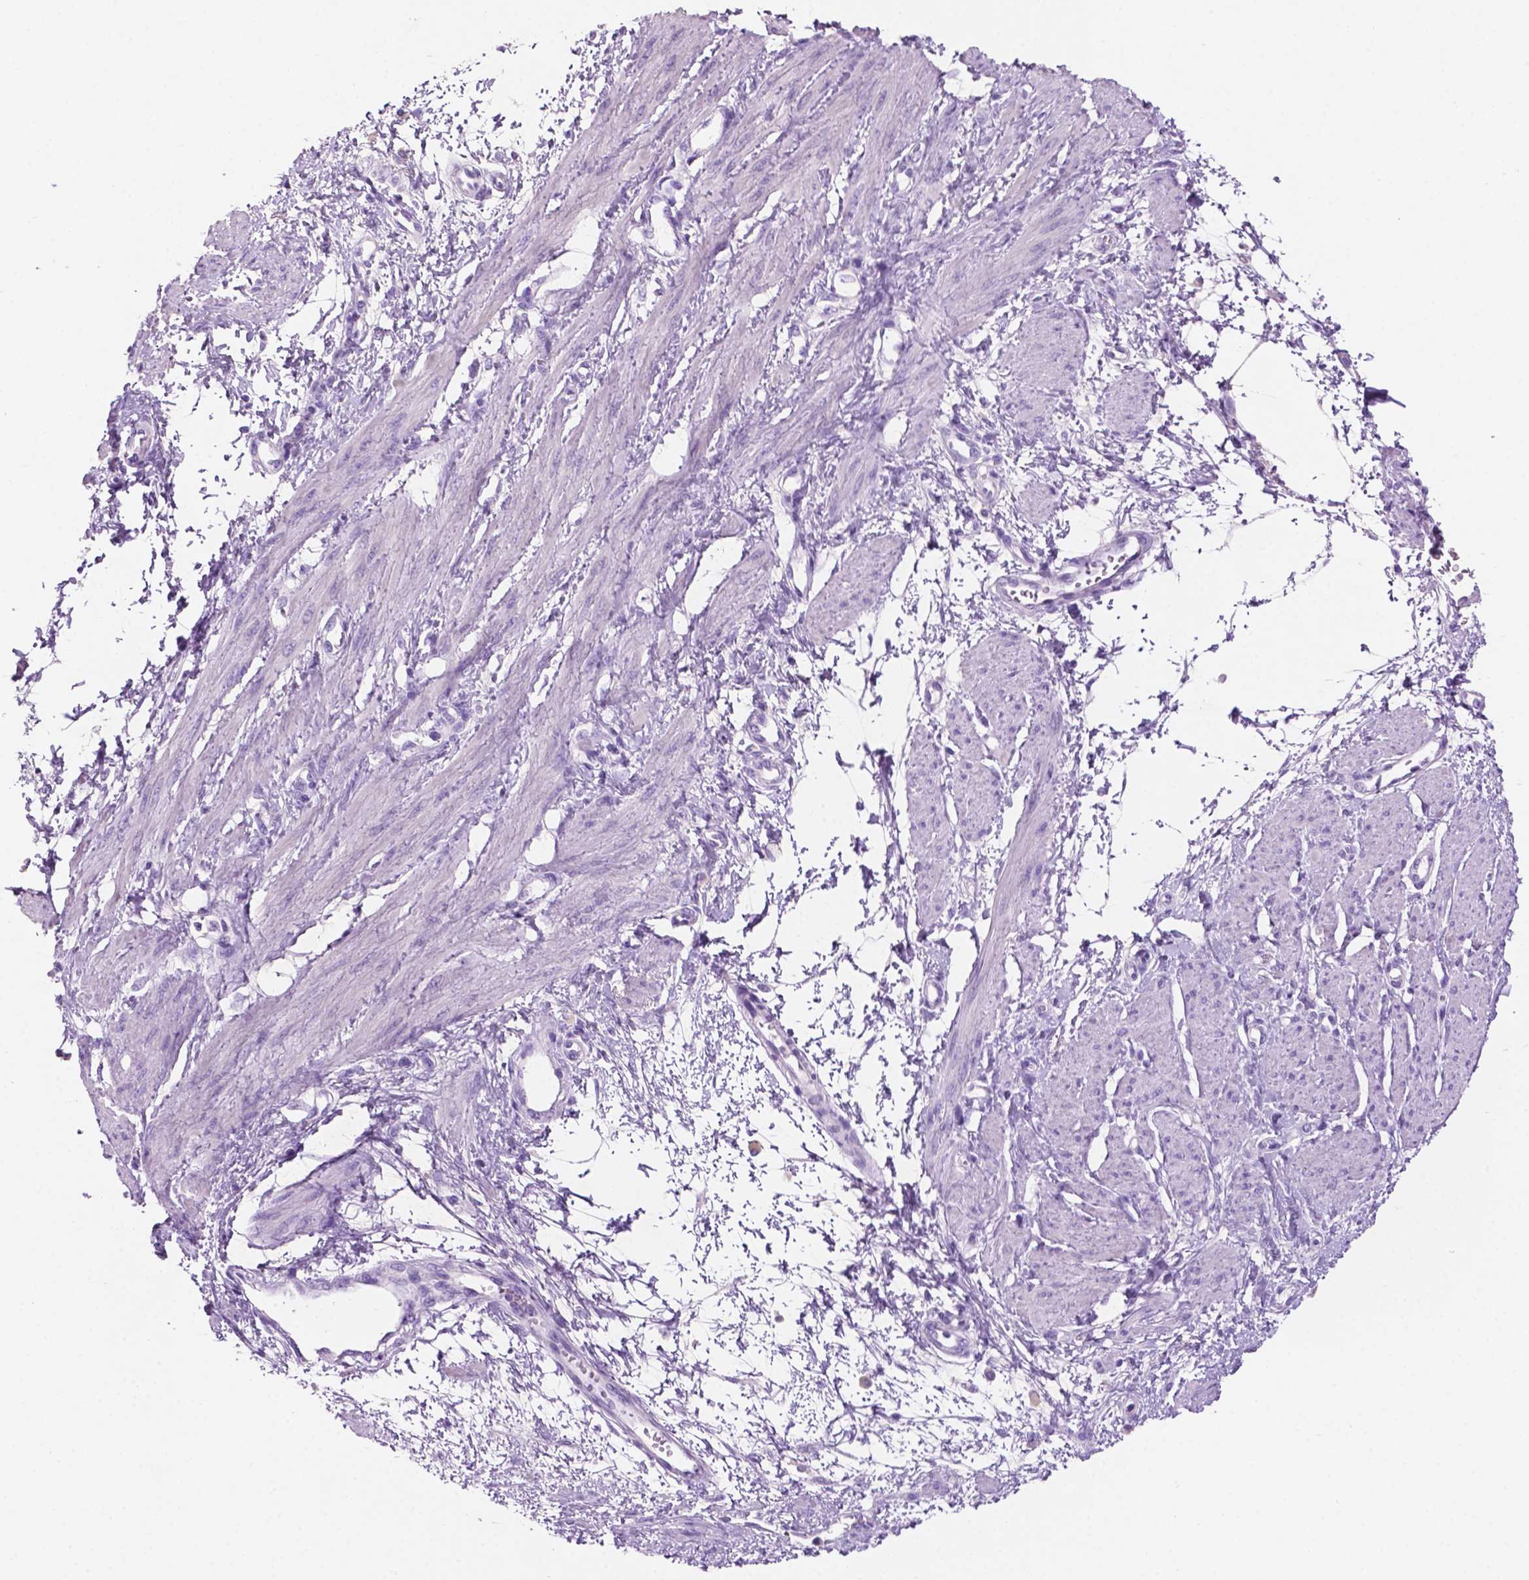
{"staining": {"intensity": "negative", "quantity": "none", "location": "none"}, "tissue": "smooth muscle", "cell_type": "Smooth muscle cells", "image_type": "normal", "snomed": [{"axis": "morphology", "description": "Normal tissue, NOS"}, {"axis": "topography", "description": "Smooth muscle"}, {"axis": "topography", "description": "Uterus"}], "caption": "A histopathology image of human smooth muscle is negative for staining in smooth muscle cells. (DAB immunohistochemistry (IHC) visualized using brightfield microscopy, high magnification).", "gene": "POU4F1", "patient": {"sex": "female", "age": 39}}